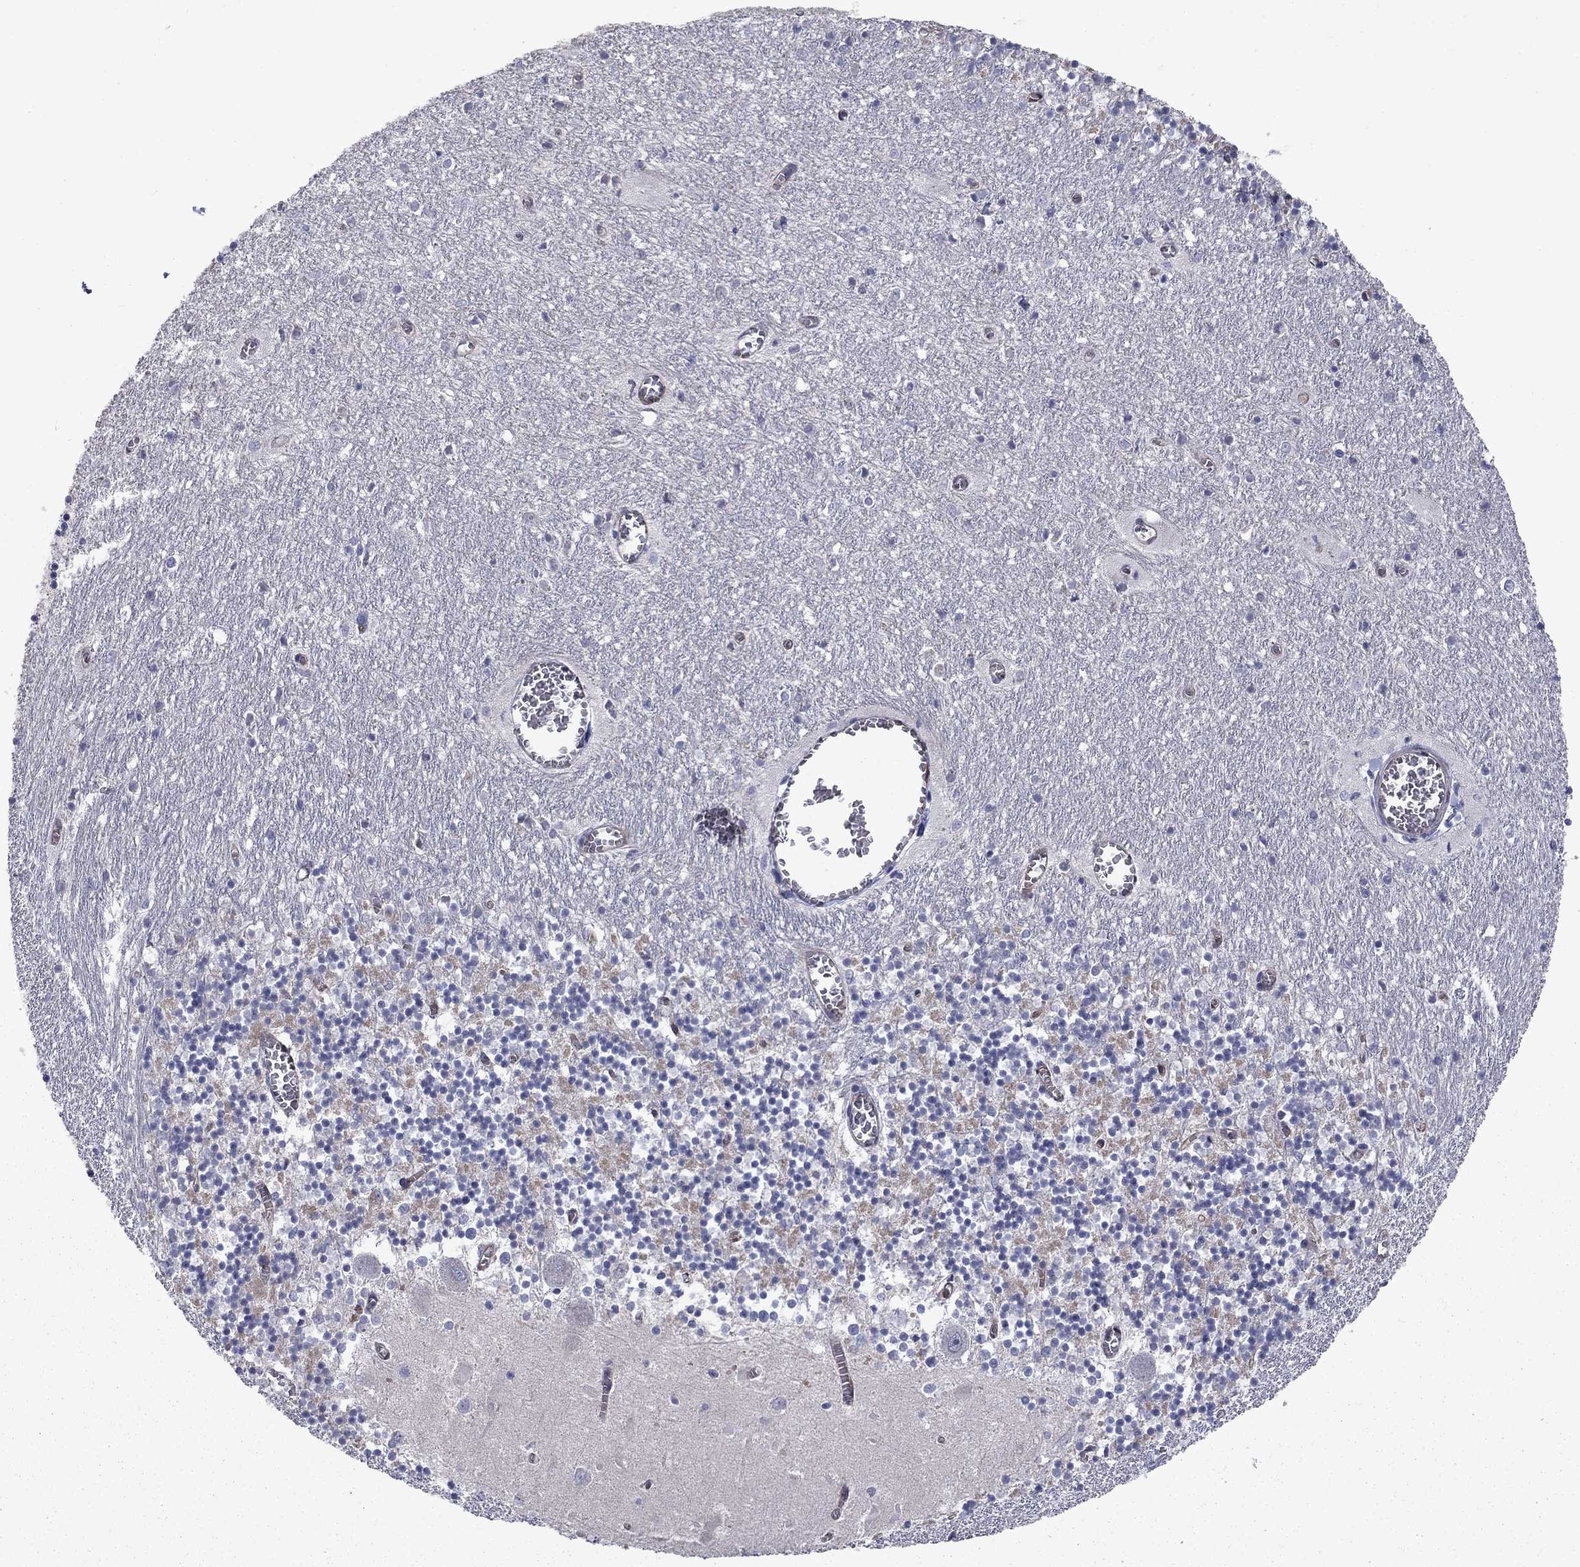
{"staining": {"intensity": "negative", "quantity": "none", "location": "none"}, "tissue": "cerebellum", "cell_type": "Cells in granular layer", "image_type": "normal", "snomed": [{"axis": "morphology", "description": "Normal tissue, NOS"}, {"axis": "topography", "description": "Cerebellum"}], "caption": "Immunohistochemistry (IHC) of benign human cerebellum shows no positivity in cells in granular layer.", "gene": "SLC1A1", "patient": {"sex": "female", "age": 64}}